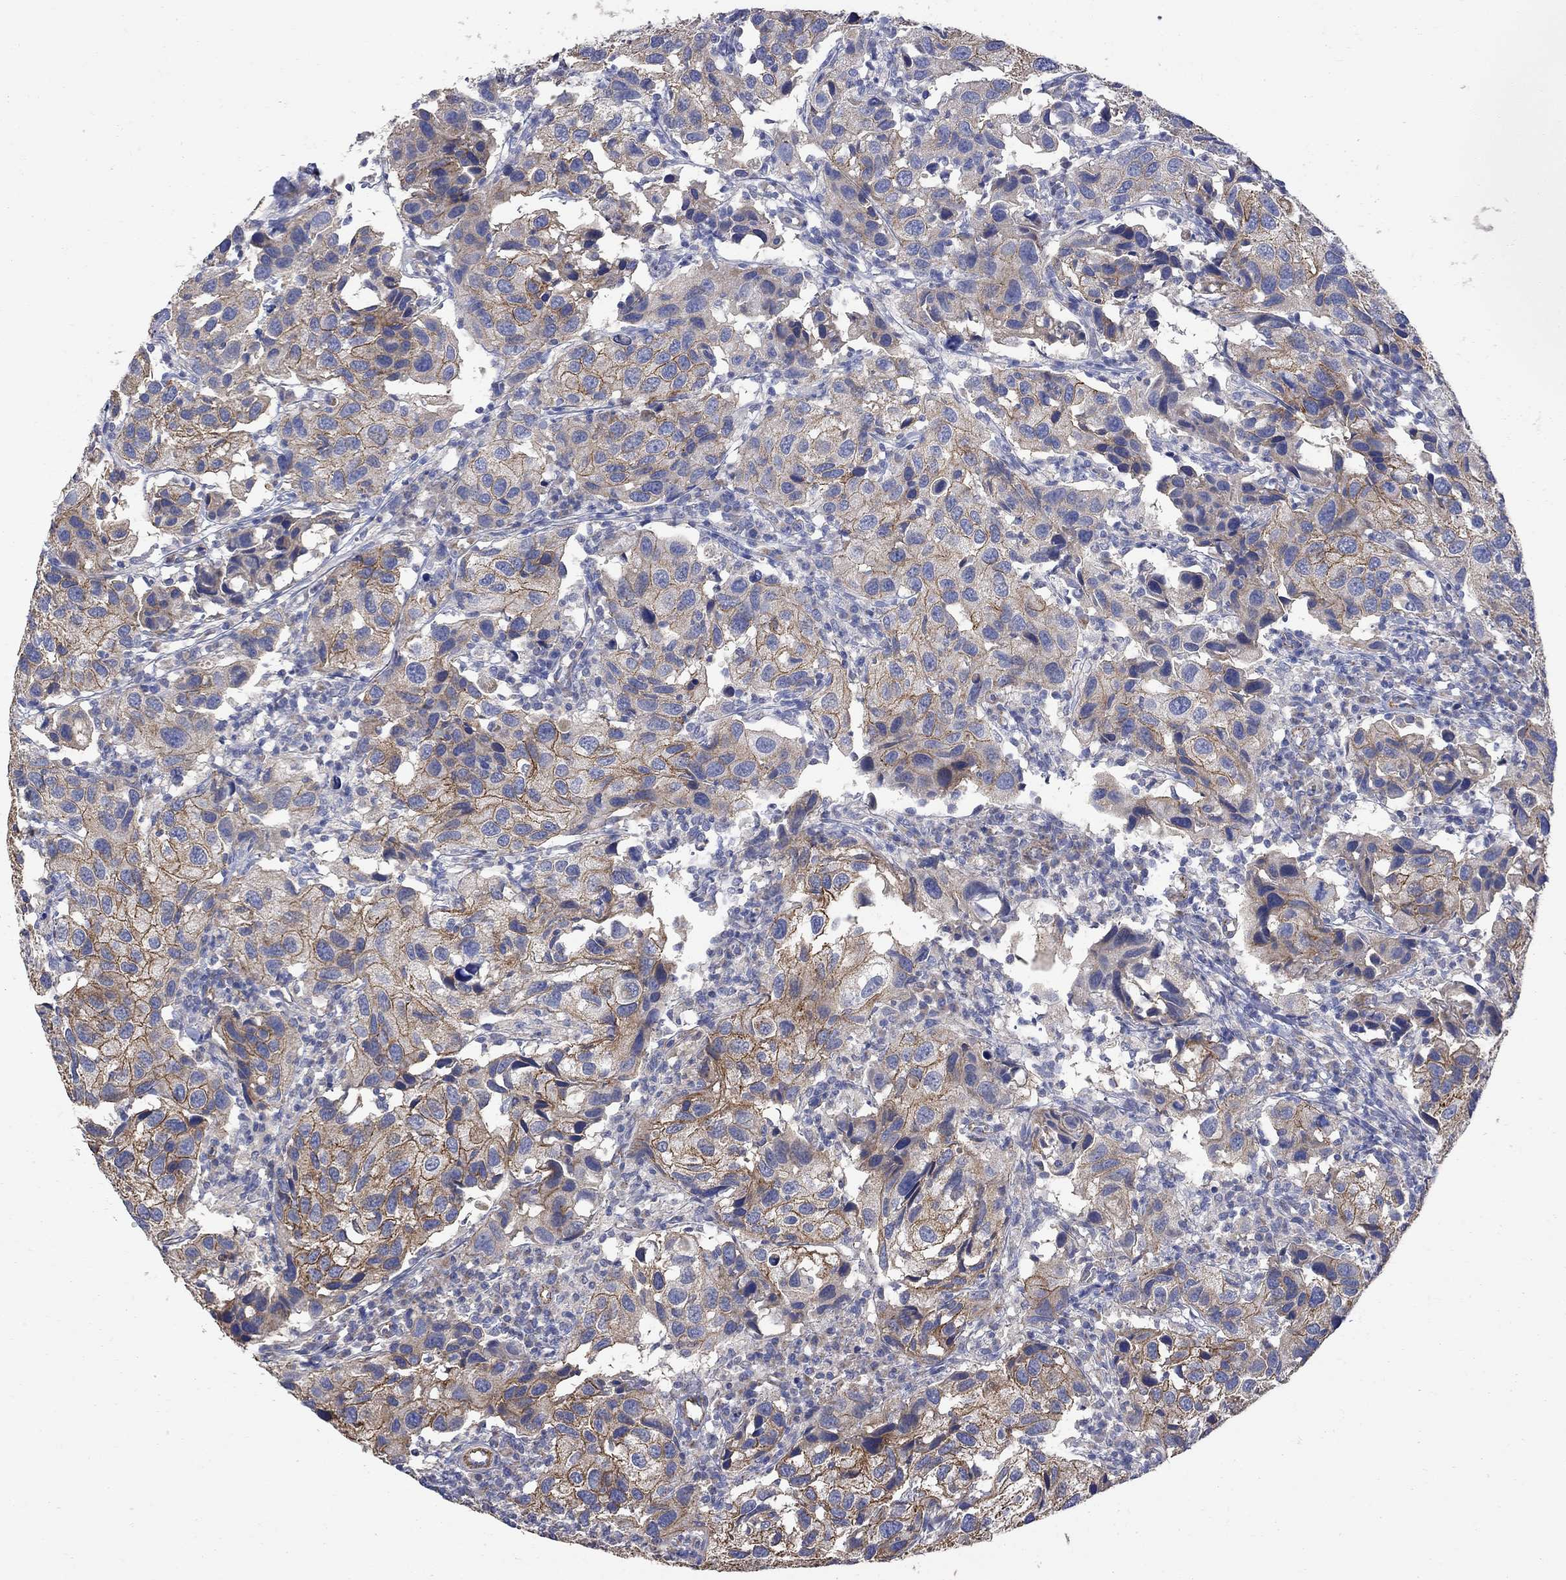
{"staining": {"intensity": "strong", "quantity": "<25%", "location": "cytoplasmic/membranous"}, "tissue": "urothelial cancer", "cell_type": "Tumor cells", "image_type": "cancer", "snomed": [{"axis": "morphology", "description": "Urothelial carcinoma, High grade"}, {"axis": "topography", "description": "Urinary bladder"}], "caption": "Tumor cells reveal medium levels of strong cytoplasmic/membranous positivity in about <25% of cells in urothelial cancer.", "gene": "ANKRA2", "patient": {"sex": "male", "age": 79}}